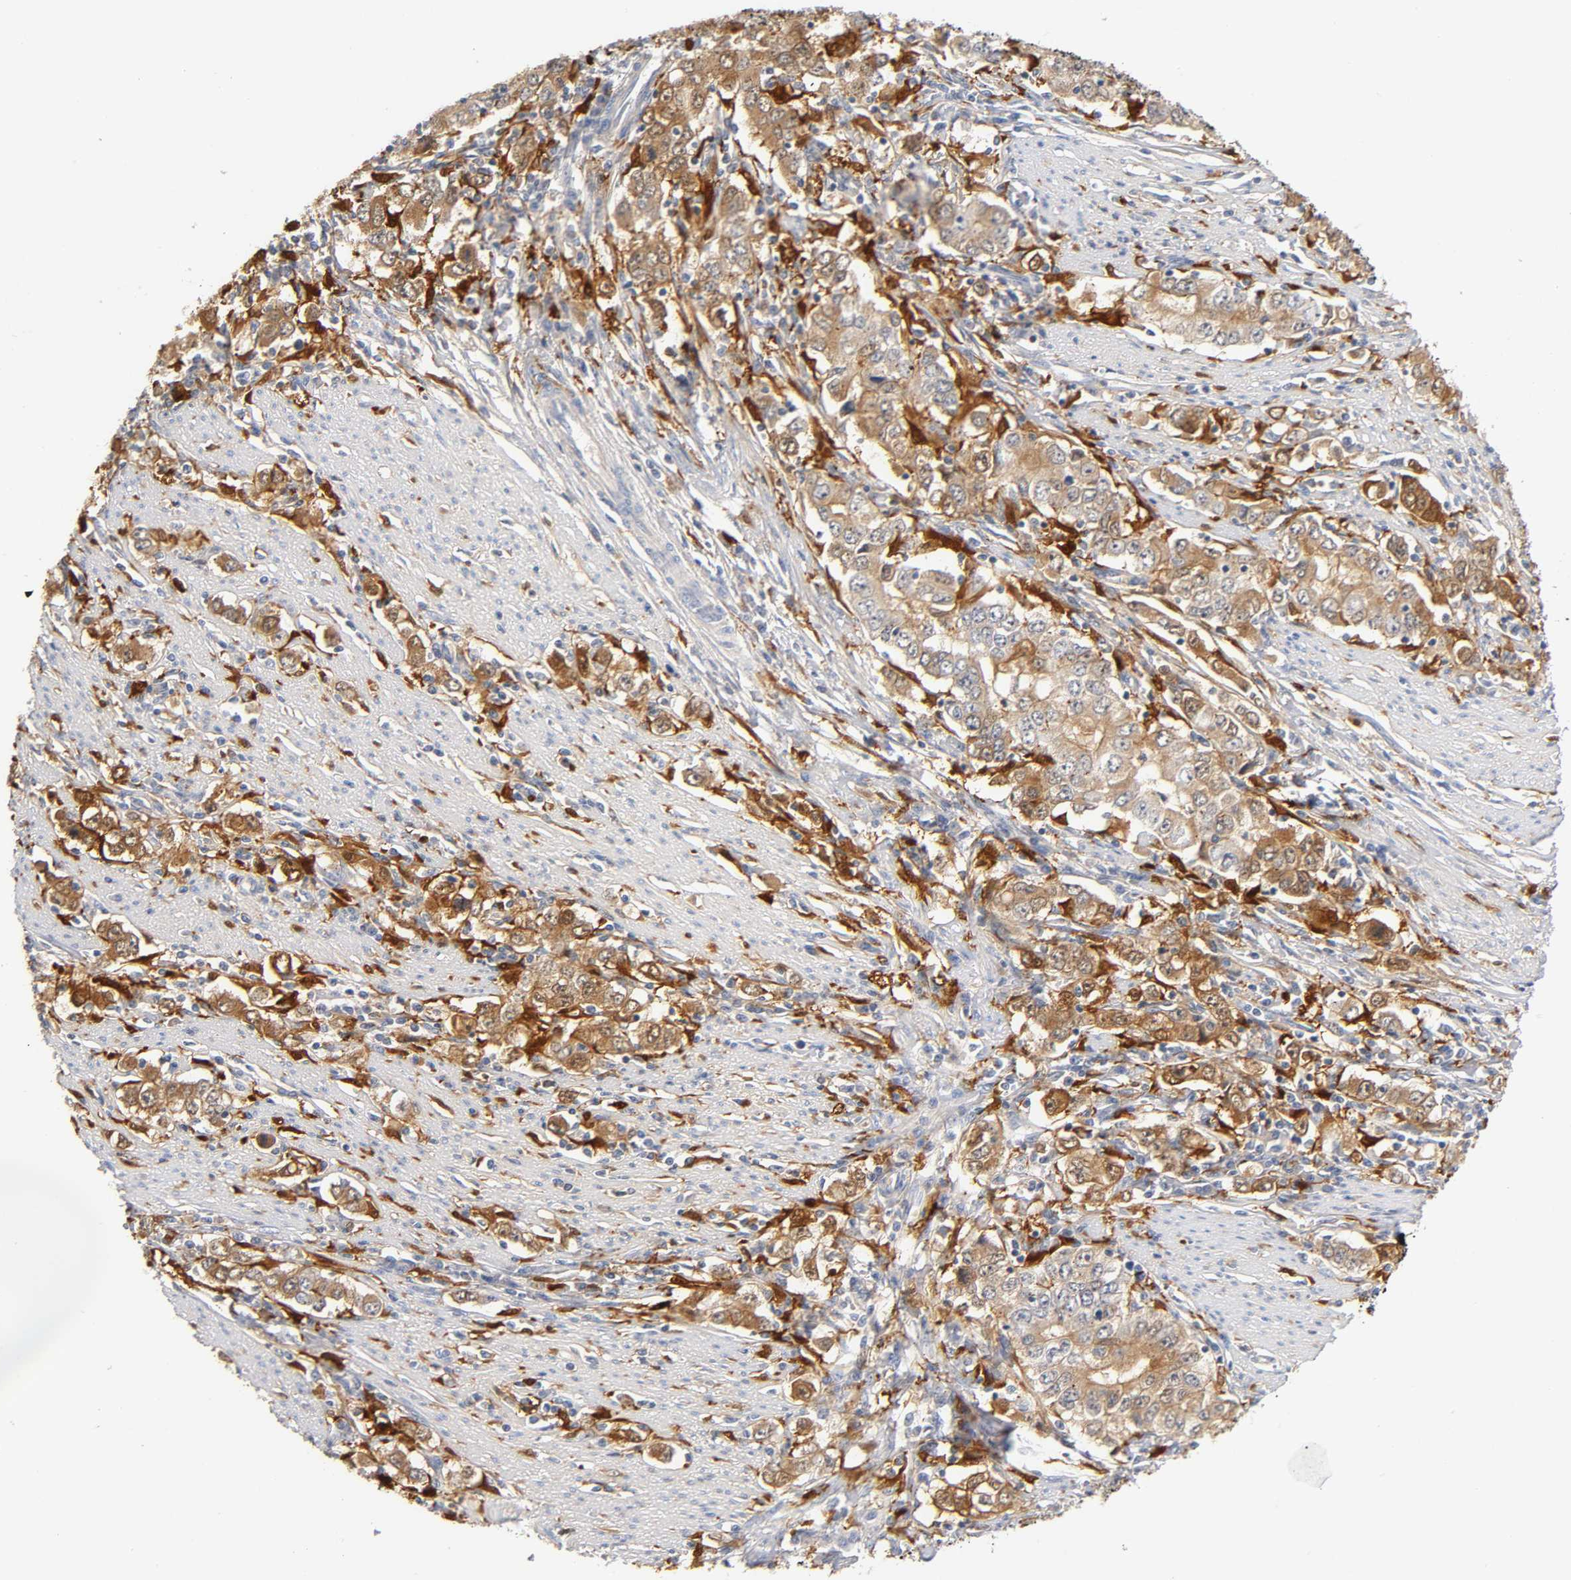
{"staining": {"intensity": "moderate", "quantity": ">75%", "location": "cytoplasmic/membranous,nuclear"}, "tissue": "stomach cancer", "cell_type": "Tumor cells", "image_type": "cancer", "snomed": [{"axis": "morphology", "description": "Adenocarcinoma, NOS"}, {"axis": "topography", "description": "Stomach, lower"}], "caption": "High-magnification brightfield microscopy of stomach adenocarcinoma stained with DAB (3,3'-diaminobenzidine) (brown) and counterstained with hematoxylin (blue). tumor cells exhibit moderate cytoplasmic/membranous and nuclear staining is appreciated in approximately>75% of cells. (Brightfield microscopy of DAB IHC at high magnification).", "gene": "IL18", "patient": {"sex": "female", "age": 72}}